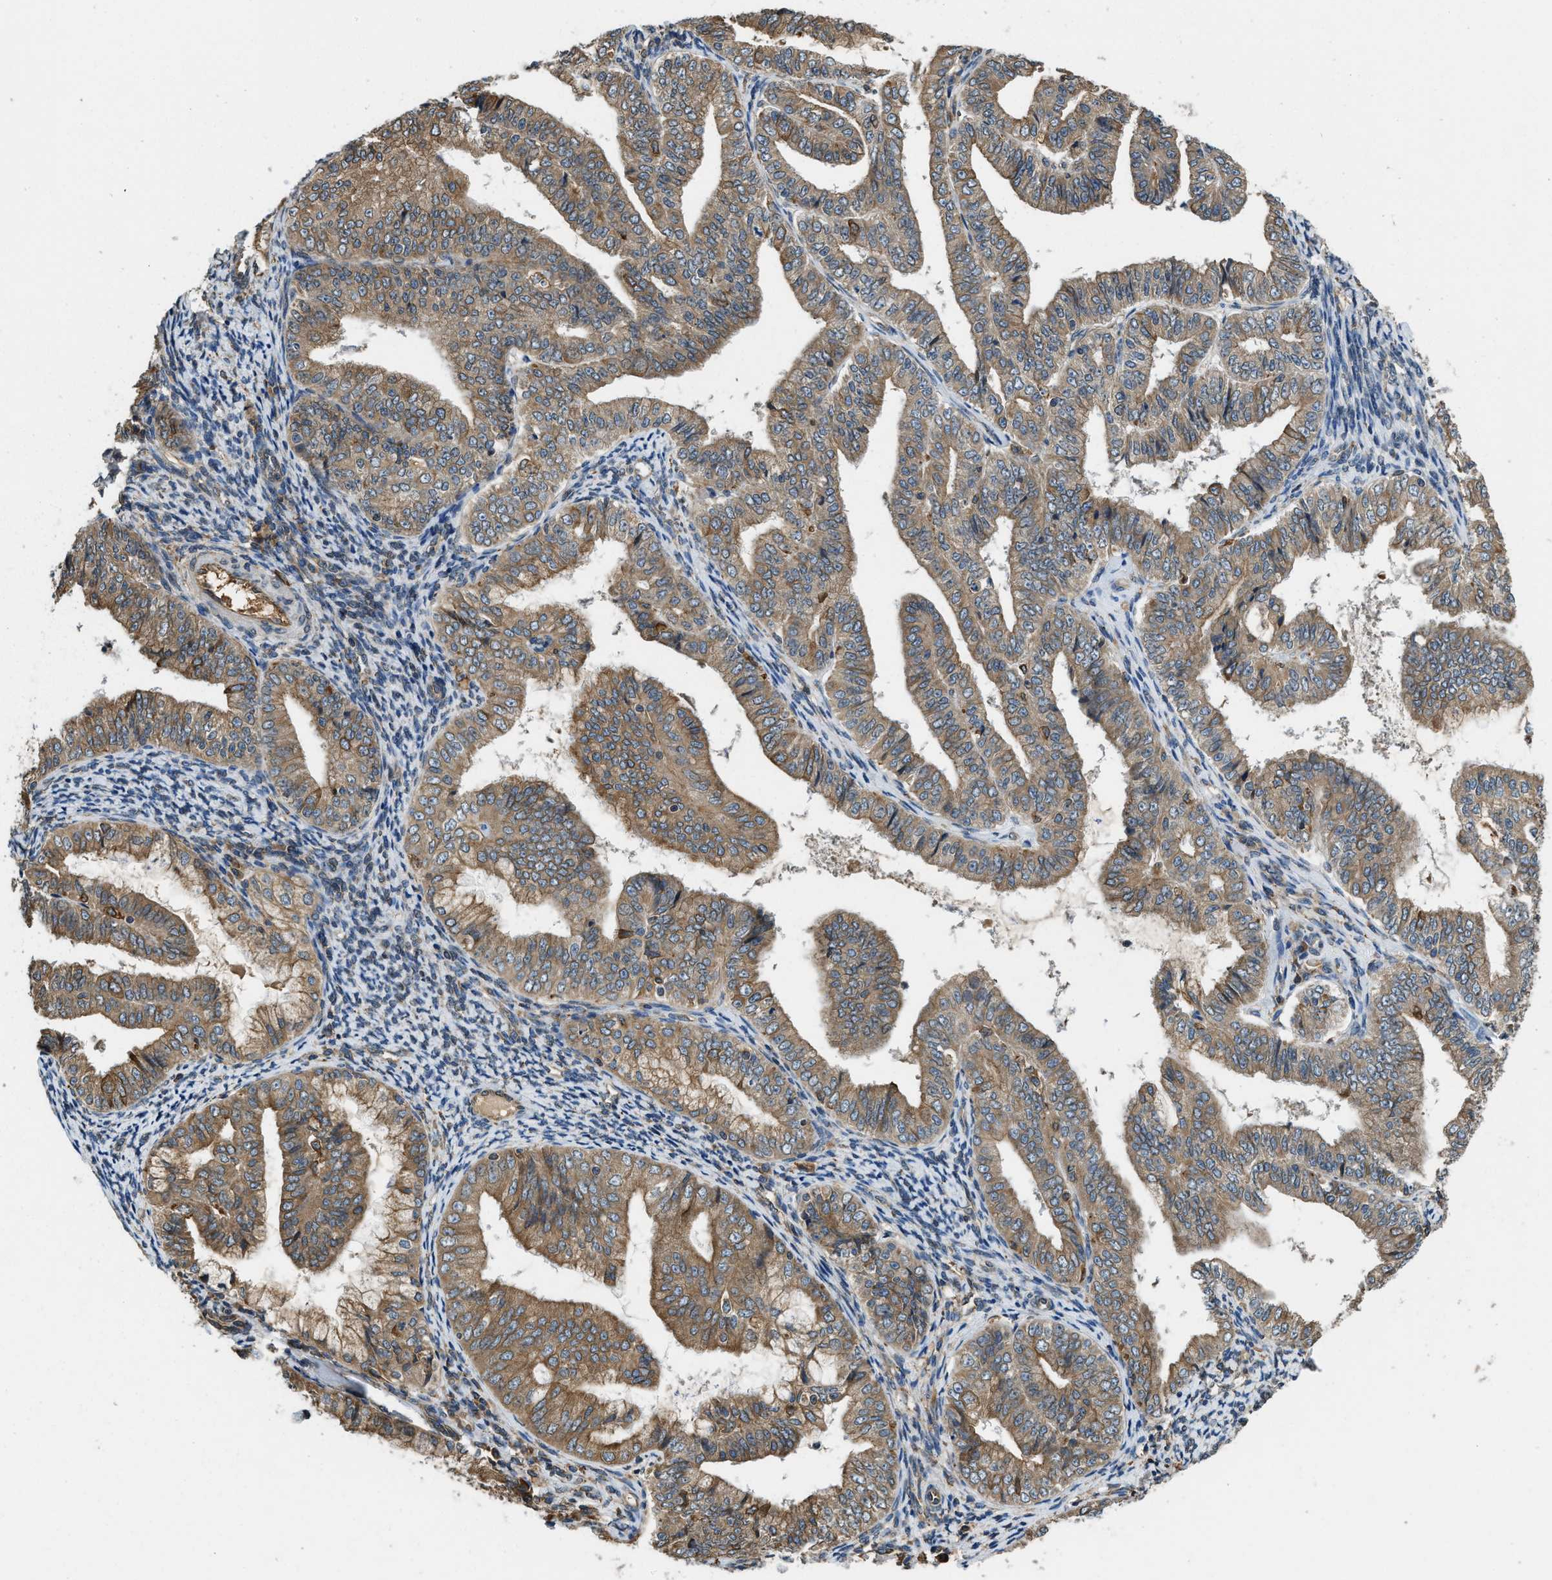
{"staining": {"intensity": "moderate", "quantity": ">75%", "location": "cytoplasmic/membranous"}, "tissue": "endometrial cancer", "cell_type": "Tumor cells", "image_type": "cancer", "snomed": [{"axis": "morphology", "description": "Adenocarcinoma, NOS"}, {"axis": "topography", "description": "Endometrium"}], "caption": "A brown stain labels moderate cytoplasmic/membranous staining of a protein in adenocarcinoma (endometrial) tumor cells.", "gene": "BCAP31", "patient": {"sex": "female", "age": 63}}